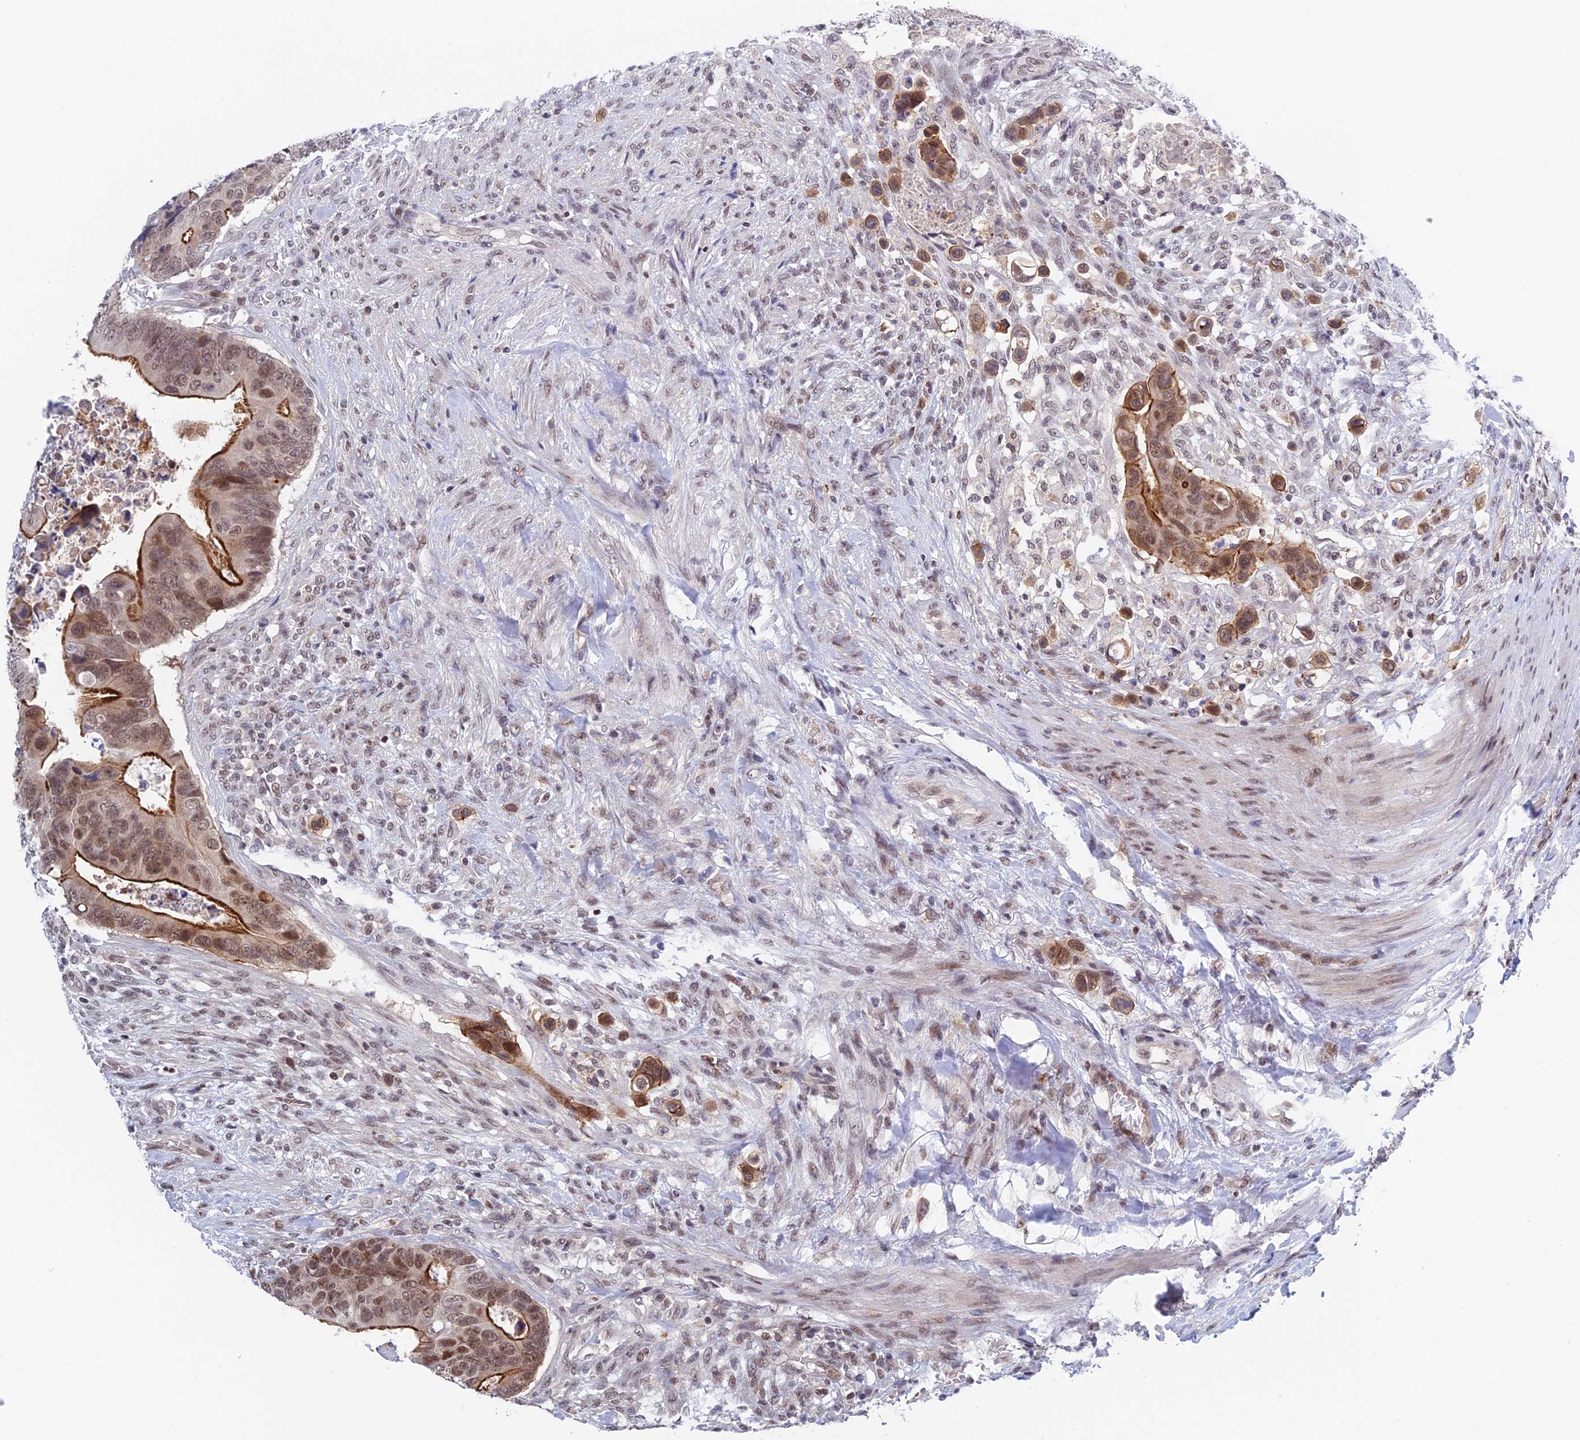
{"staining": {"intensity": "strong", "quantity": ">75%", "location": "cytoplasmic/membranous,nuclear"}, "tissue": "colorectal cancer", "cell_type": "Tumor cells", "image_type": "cancer", "snomed": [{"axis": "morphology", "description": "Adenocarcinoma, NOS"}, {"axis": "topography", "description": "Rectum"}], "caption": "High-power microscopy captured an immunohistochemistry (IHC) micrograph of colorectal cancer (adenocarcinoma), revealing strong cytoplasmic/membranous and nuclear positivity in about >75% of tumor cells.", "gene": "TCEA1", "patient": {"sex": "female", "age": 78}}